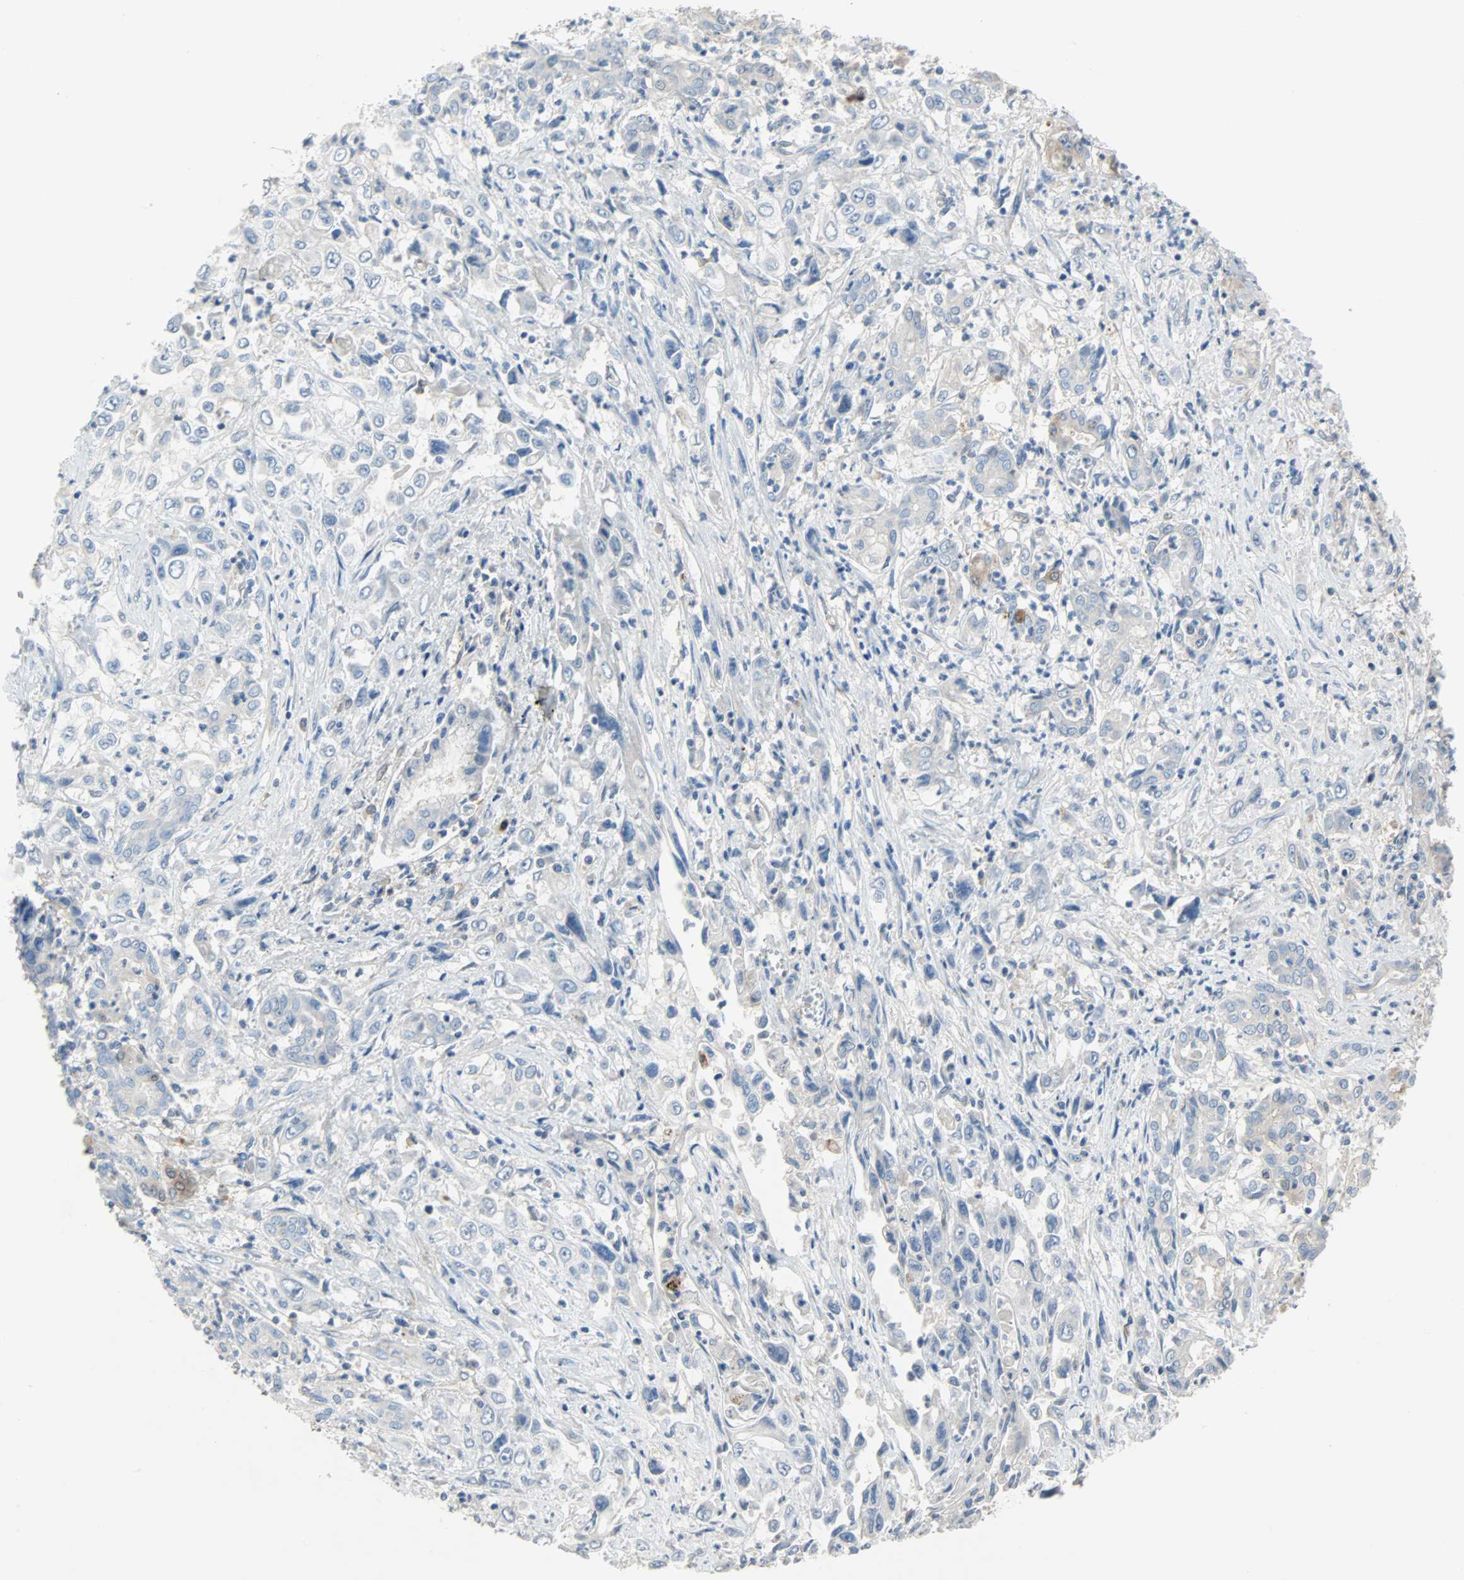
{"staining": {"intensity": "negative", "quantity": "none", "location": "none"}, "tissue": "pancreatic cancer", "cell_type": "Tumor cells", "image_type": "cancer", "snomed": [{"axis": "morphology", "description": "Adenocarcinoma, NOS"}, {"axis": "topography", "description": "Pancreas"}], "caption": "Human pancreatic cancer (adenocarcinoma) stained for a protein using IHC shows no positivity in tumor cells.", "gene": "TNFRSF12A", "patient": {"sex": "male", "age": 70}}